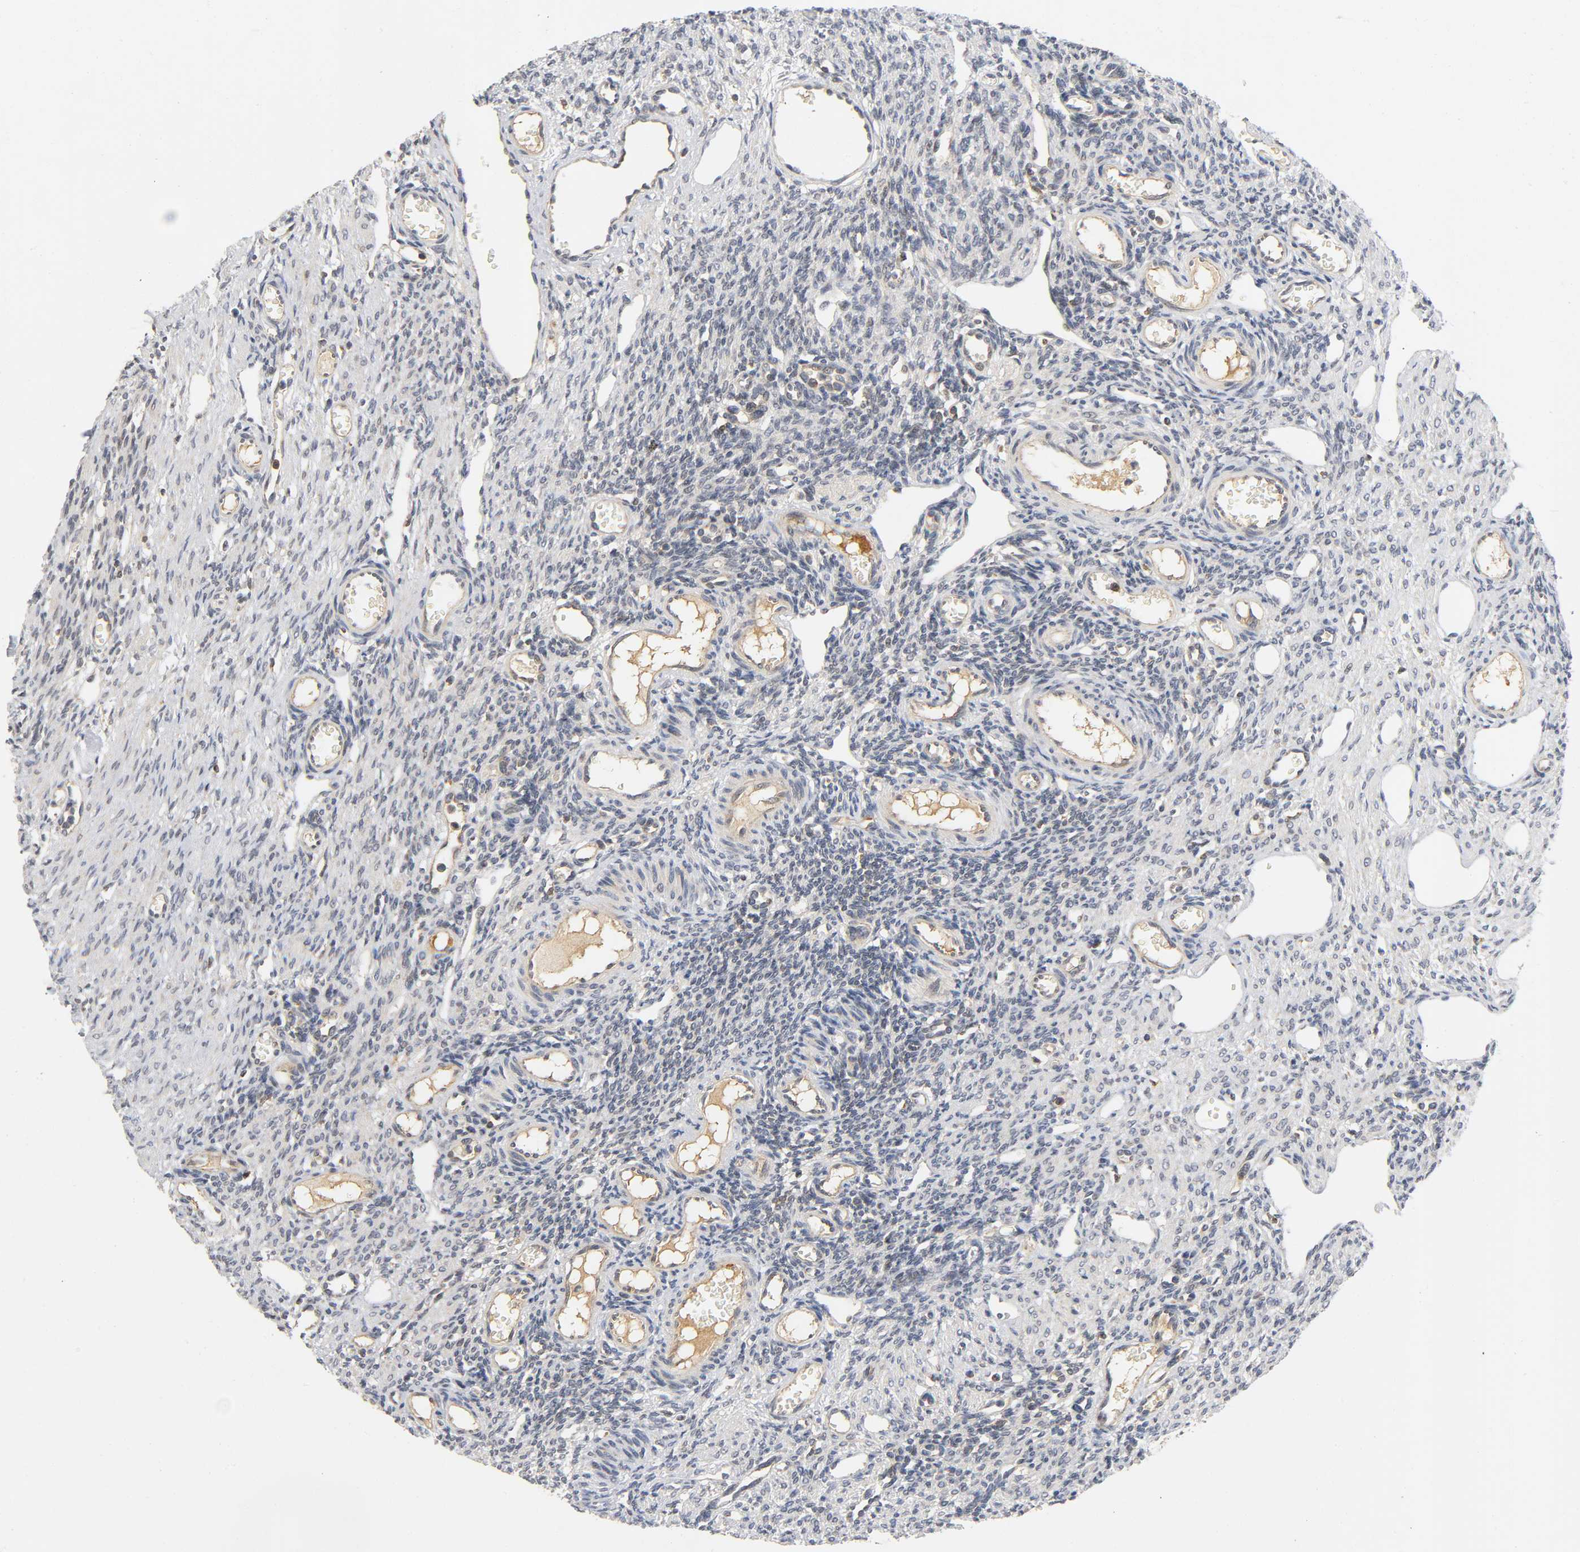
{"staining": {"intensity": "negative", "quantity": "none", "location": "none"}, "tissue": "ovary", "cell_type": "Ovarian stroma cells", "image_type": "normal", "snomed": [{"axis": "morphology", "description": "Normal tissue, NOS"}, {"axis": "topography", "description": "Ovary"}], "caption": "This is an immunohistochemistry image of benign human ovary. There is no positivity in ovarian stroma cells.", "gene": "NRP1", "patient": {"sex": "female", "age": 33}}